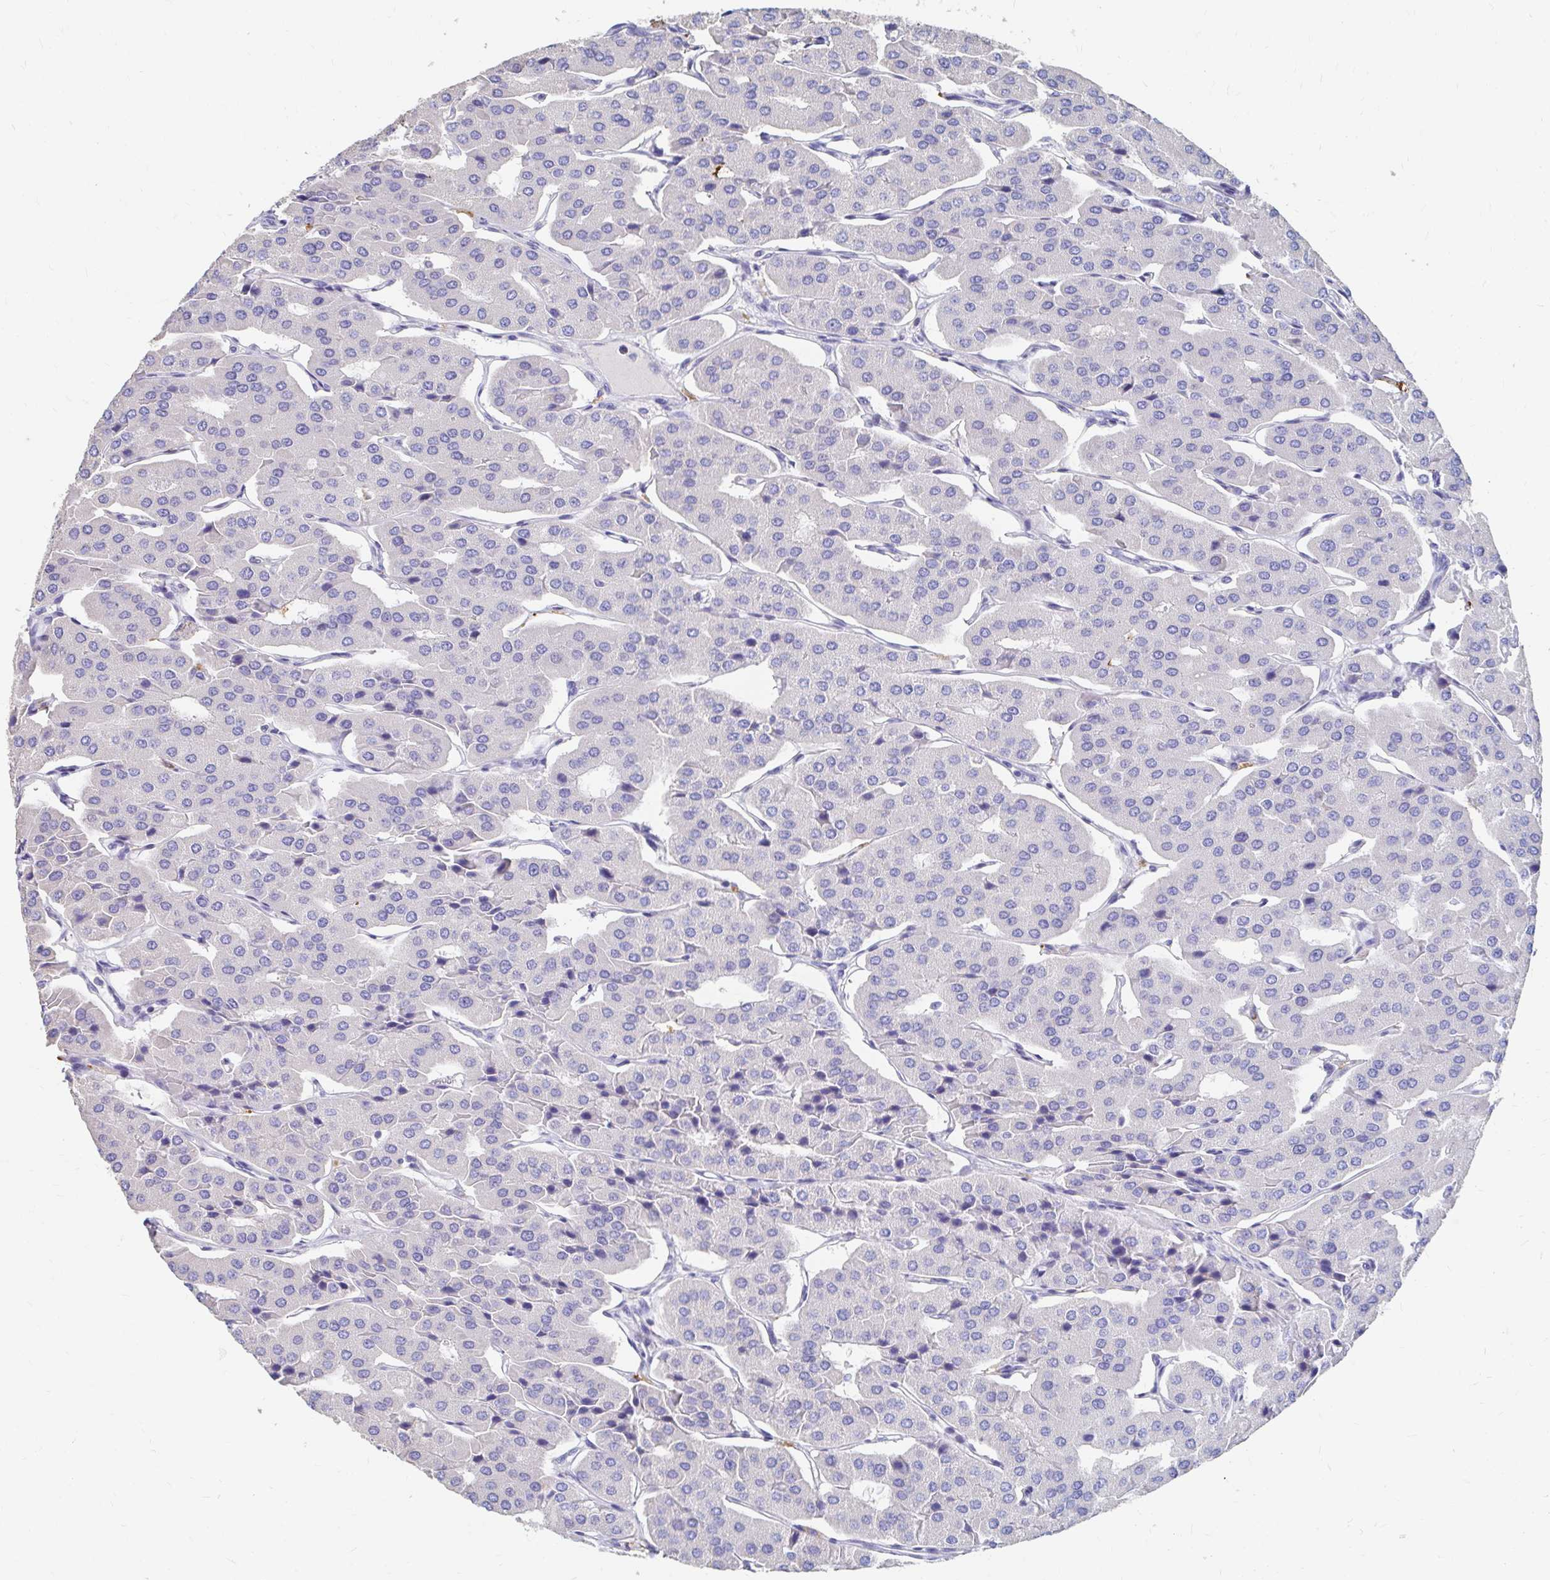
{"staining": {"intensity": "negative", "quantity": "none", "location": "none"}, "tissue": "parathyroid gland", "cell_type": "Glandular cells", "image_type": "normal", "snomed": [{"axis": "morphology", "description": "Normal tissue, NOS"}, {"axis": "morphology", "description": "Adenoma, NOS"}, {"axis": "topography", "description": "Parathyroid gland"}], "caption": "This is an immunohistochemistry image of unremarkable human parathyroid gland. There is no staining in glandular cells.", "gene": "LAMC3", "patient": {"sex": "female", "age": 86}}